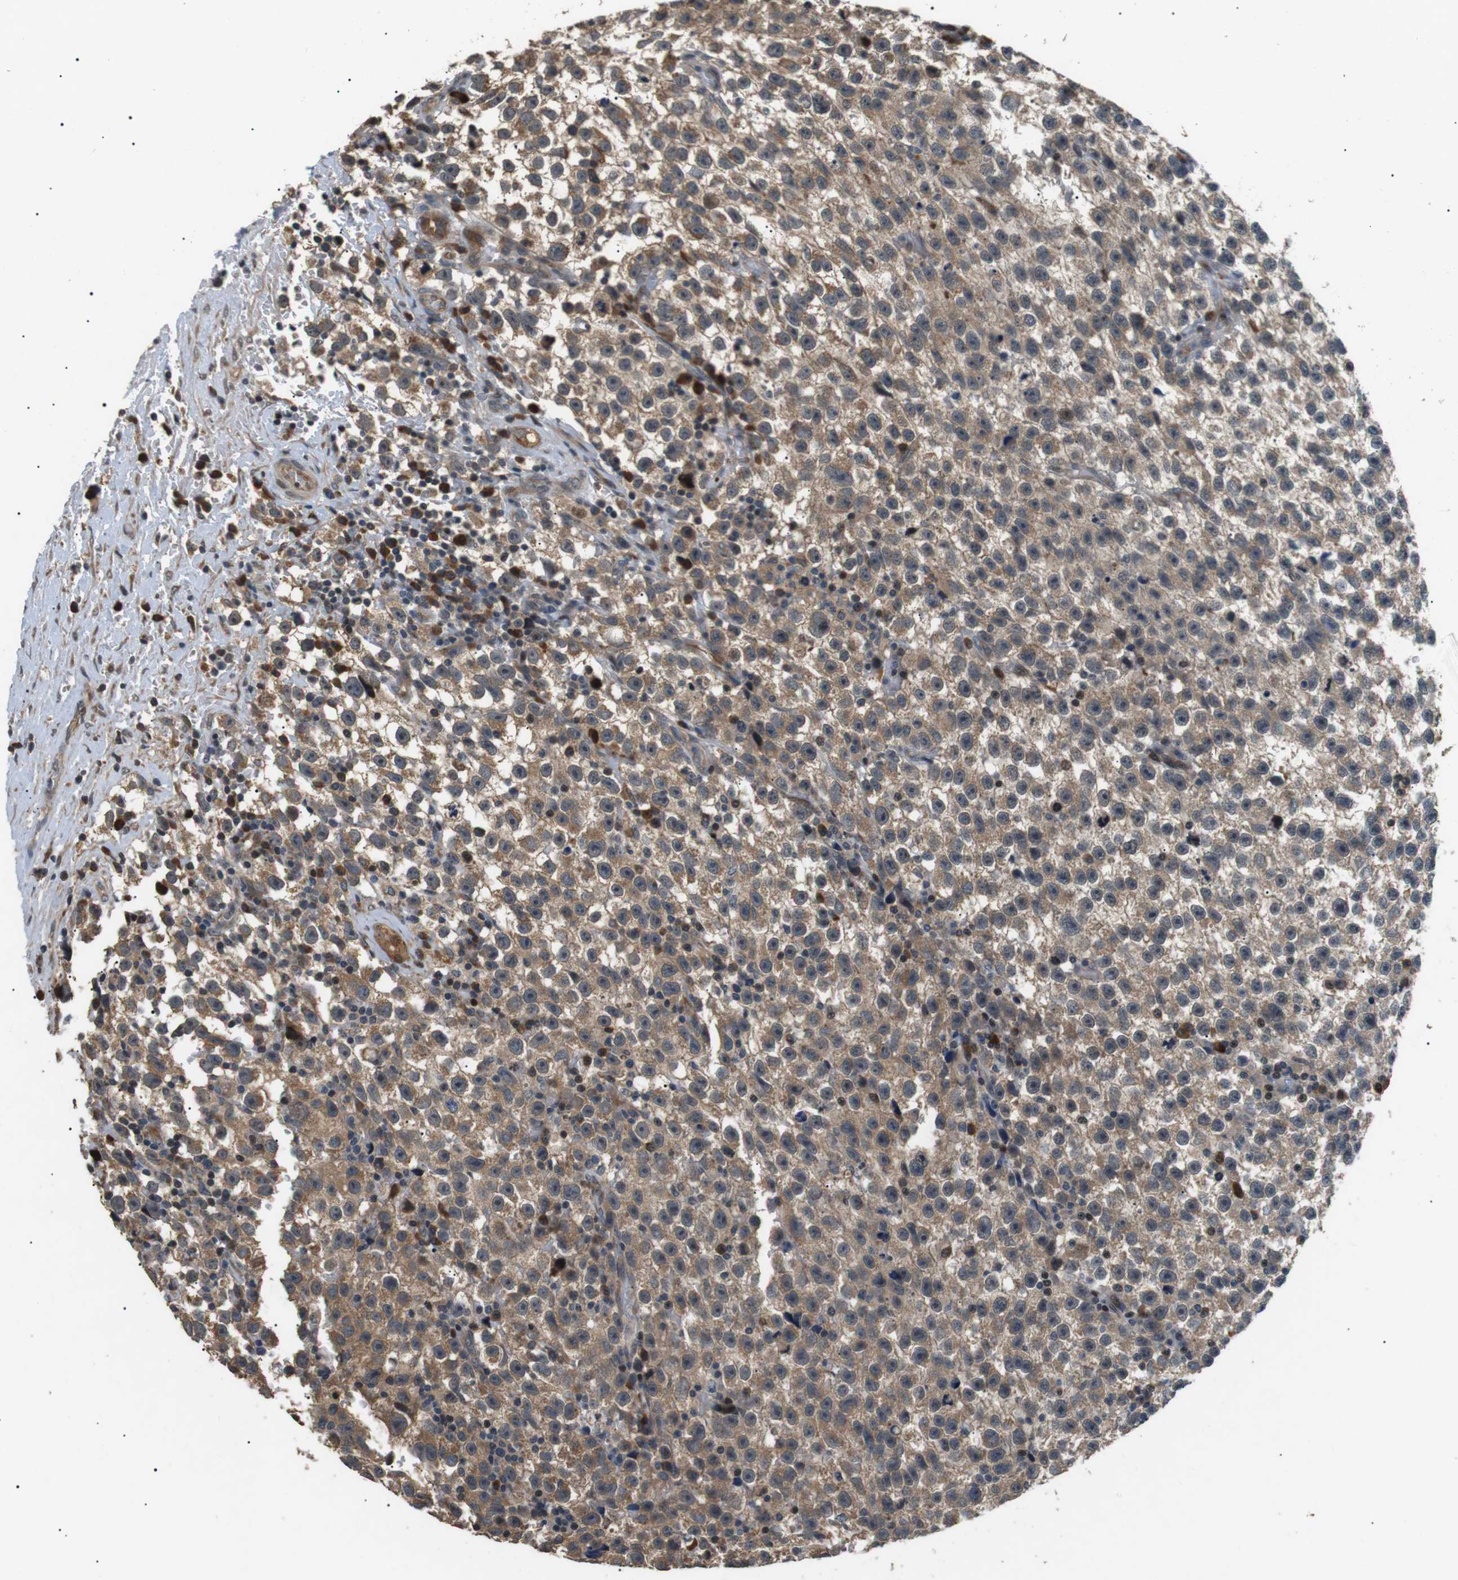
{"staining": {"intensity": "moderate", "quantity": "25%-75%", "location": "cytoplasmic/membranous"}, "tissue": "testis cancer", "cell_type": "Tumor cells", "image_type": "cancer", "snomed": [{"axis": "morphology", "description": "Seminoma, NOS"}, {"axis": "topography", "description": "Testis"}], "caption": "A photomicrograph showing moderate cytoplasmic/membranous positivity in approximately 25%-75% of tumor cells in seminoma (testis), as visualized by brown immunohistochemical staining.", "gene": "HSPA13", "patient": {"sex": "male", "age": 33}}